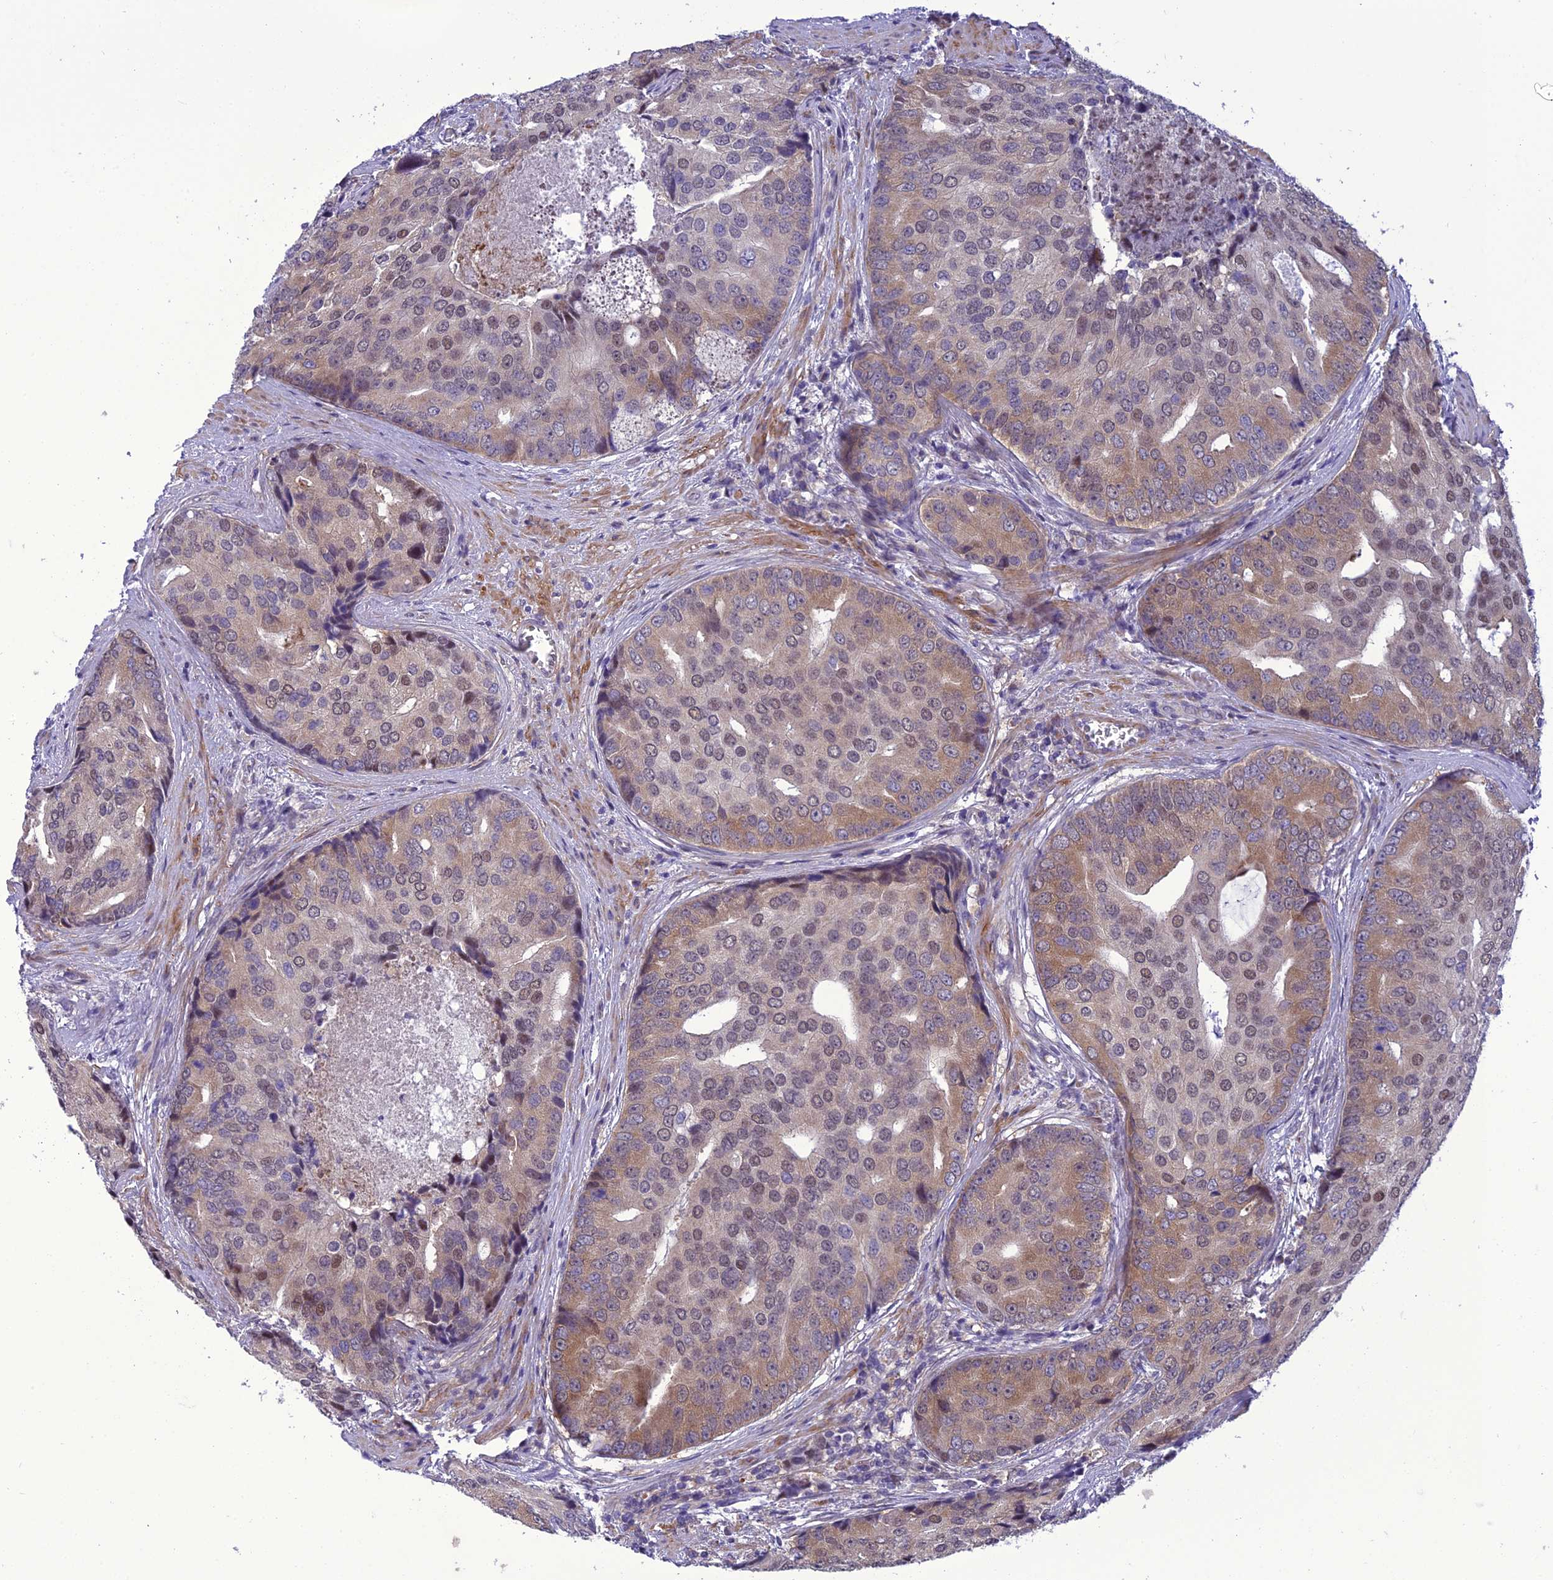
{"staining": {"intensity": "moderate", "quantity": ">75%", "location": "cytoplasmic/membranous,nuclear"}, "tissue": "prostate cancer", "cell_type": "Tumor cells", "image_type": "cancer", "snomed": [{"axis": "morphology", "description": "Adenocarcinoma, High grade"}, {"axis": "topography", "description": "Prostate"}], "caption": "A brown stain shows moderate cytoplasmic/membranous and nuclear staining of a protein in human prostate cancer tumor cells.", "gene": "GAB4", "patient": {"sex": "male", "age": 62}}